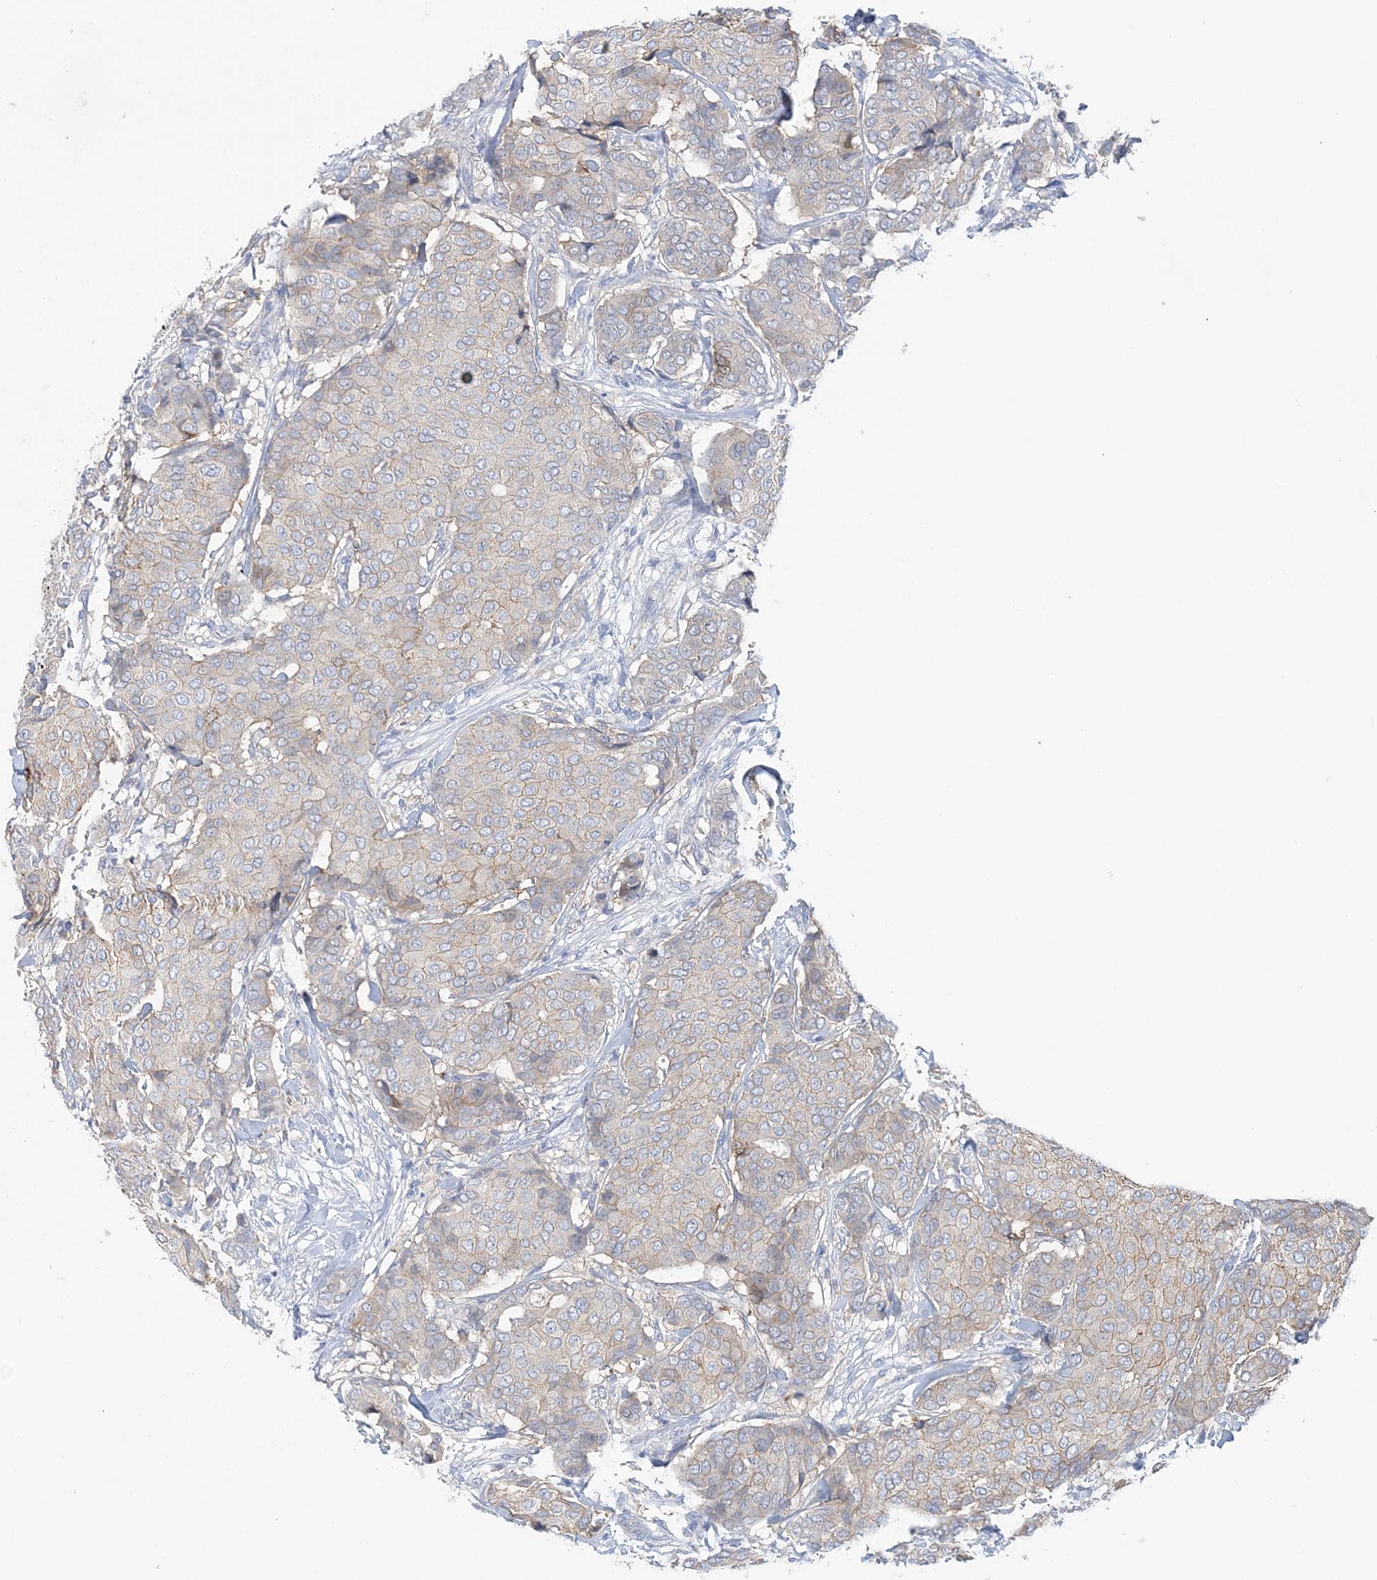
{"staining": {"intensity": "weak", "quantity": "<25%", "location": "cytoplasmic/membranous"}, "tissue": "breast cancer", "cell_type": "Tumor cells", "image_type": "cancer", "snomed": [{"axis": "morphology", "description": "Duct carcinoma"}, {"axis": "topography", "description": "Breast"}], "caption": "Breast infiltrating ductal carcinoma was stained to show a protein in brown. There is no significant staining in tumor cells.", "gene": "HMGCS1", "patient": {"sex": "female", "age": 75}}